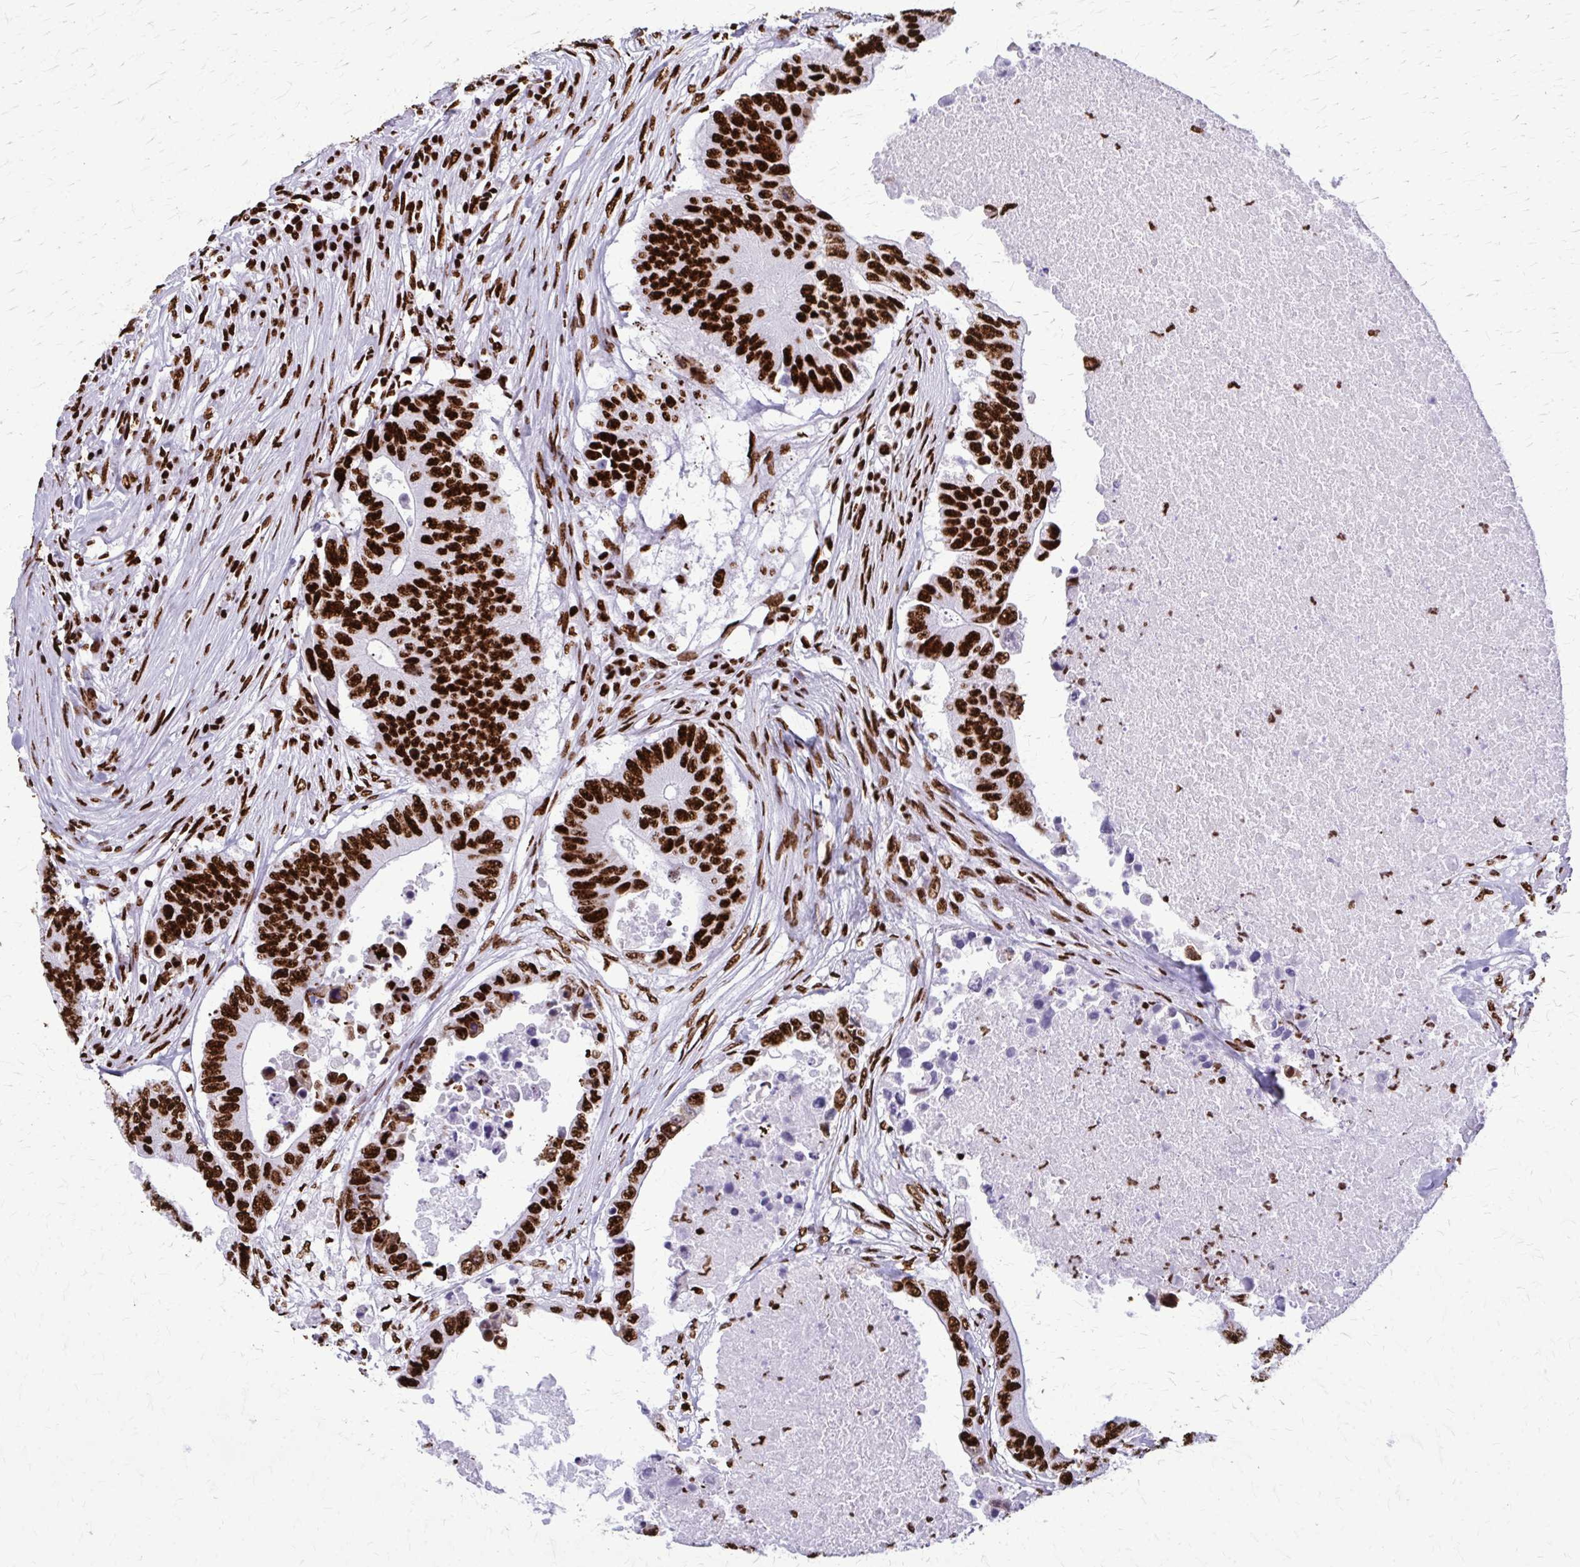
{"staining": {"intensity": "strong", "quantity": ">75%", "location": "nuclear"}, "tissue": "colorectal cancer", "cell_type": "Tumor cells", "image_type": "cancer", "snomed": [{"axis": "morphology", "description": "Adenocarcinoma, NOS"}, {"axis": "topography", "description": "Colon"}], "caption": "Immunohistochemical staining of colorectal cancer shows high levels of strong nuclear protein positivity in approximately >75% of tumor cells.", "gene": "SFPQ", "patient": {"sex": "male", "age": 71}}